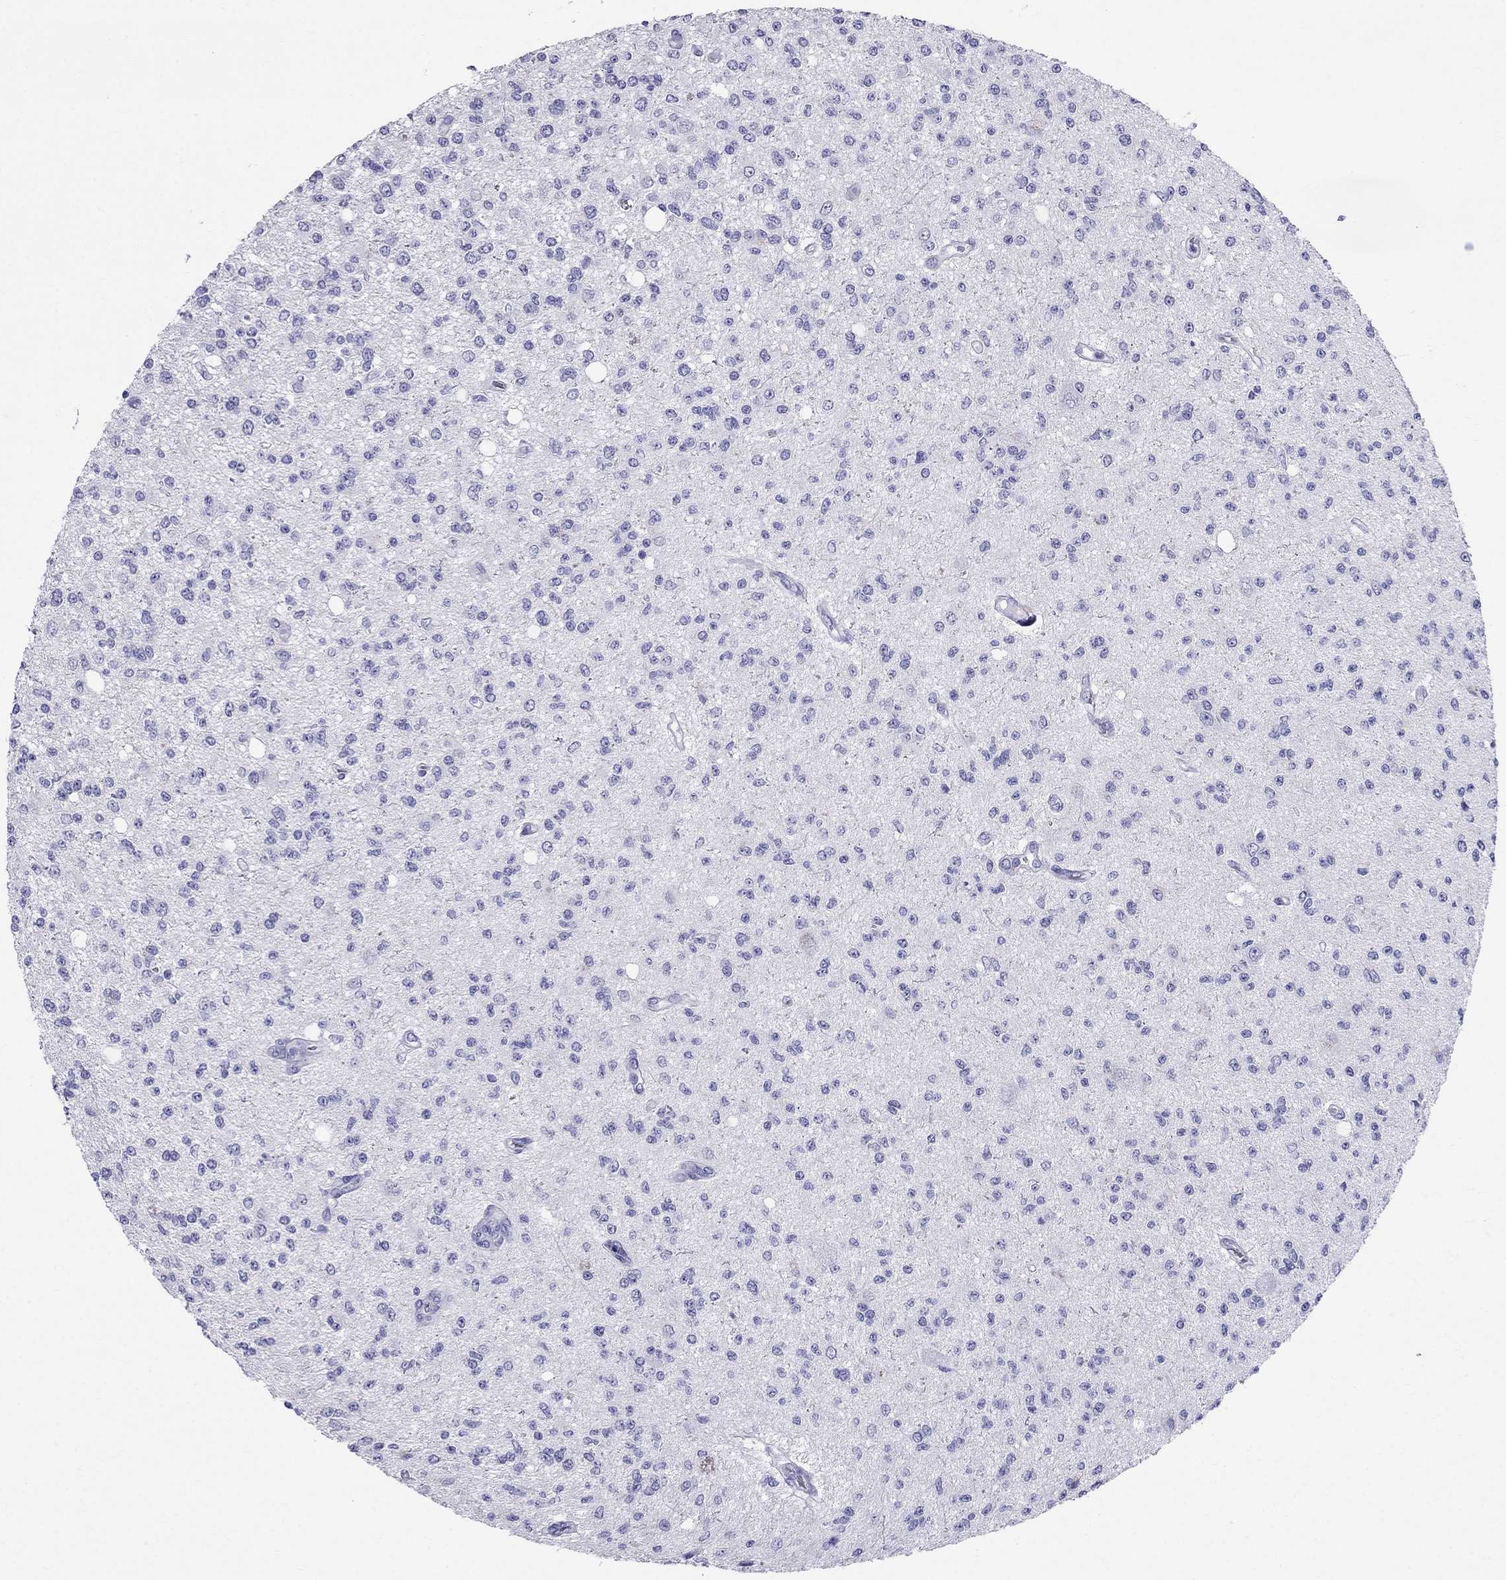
{"staining": {"intensity": "negative", "quantity": "none", "location": "none"}, "tissue": "glioma", "cell_type": "Tumor cells", "image_type": "cancer", "snomed": [{"axis": "morphology", "description": "Glioma, malignant, Low grade"}, {"axis": "topography", "description": "Brain"}], "caption": "Immunohistochemistry image of human malignant glioma (low-grade) stained for a protein (brown), which exhibits no staining in tumor cells.", "gene": "DNAAF6", "patient": {"sex": "male", "age": 67}}